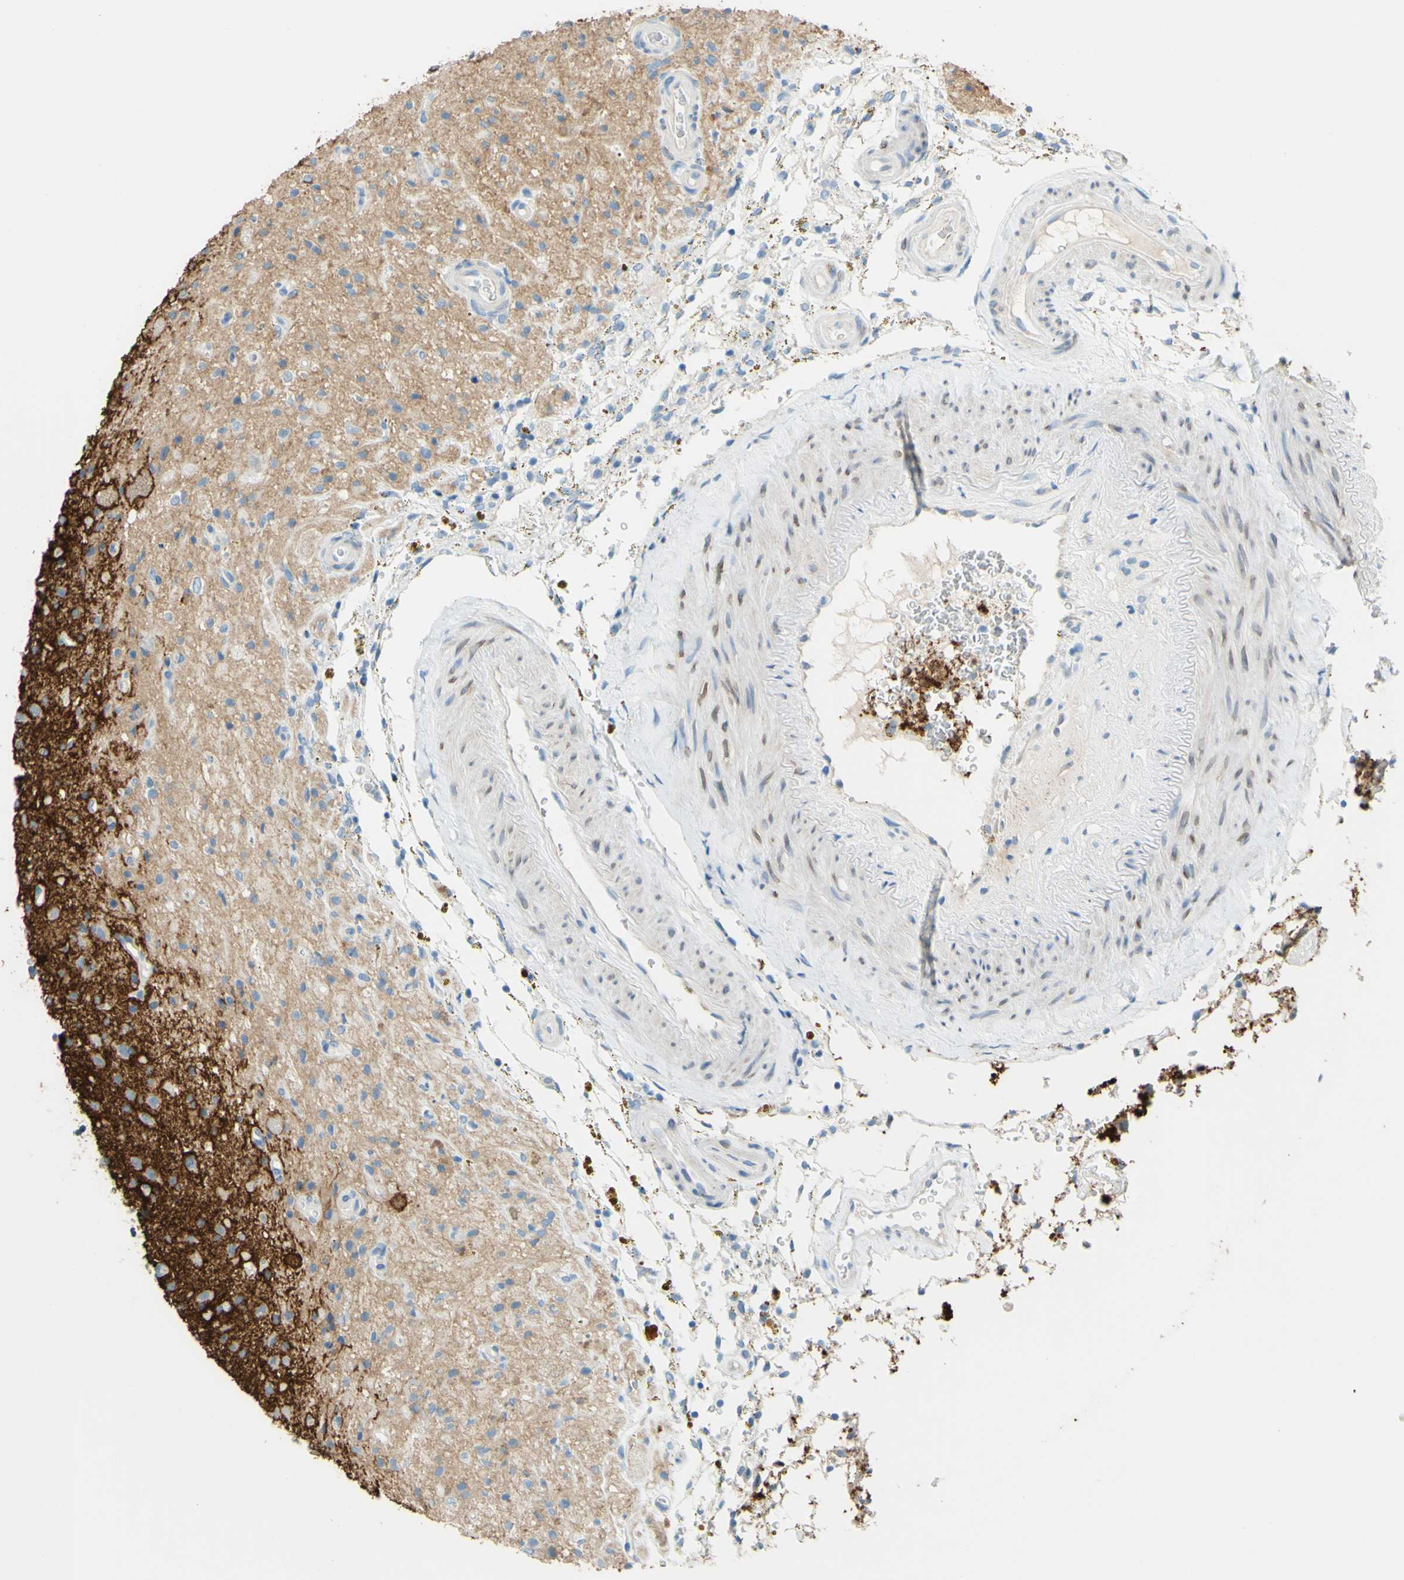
{"staining": {"intensity": "negative", "quantity": "none", "location": "none"}, "tissue": "glioma", "cell_type": "Tumor cells", "image_type": "cancer", "snomed": [{"axis": "morphology", "description": "Glioma, malignant, High grade"}, {"axis": "topography", "description": "Brain"}], "caption": "The photomicrograph displays no significant positivity in tumor cells of glioma. (DAB (3,3'-diaminobenzidine) immunohistochemistry visualized using brightfield microscopy, high magnification).", "gene": "SLC1A2", "patient": {"sex": "male", "age": 33}}